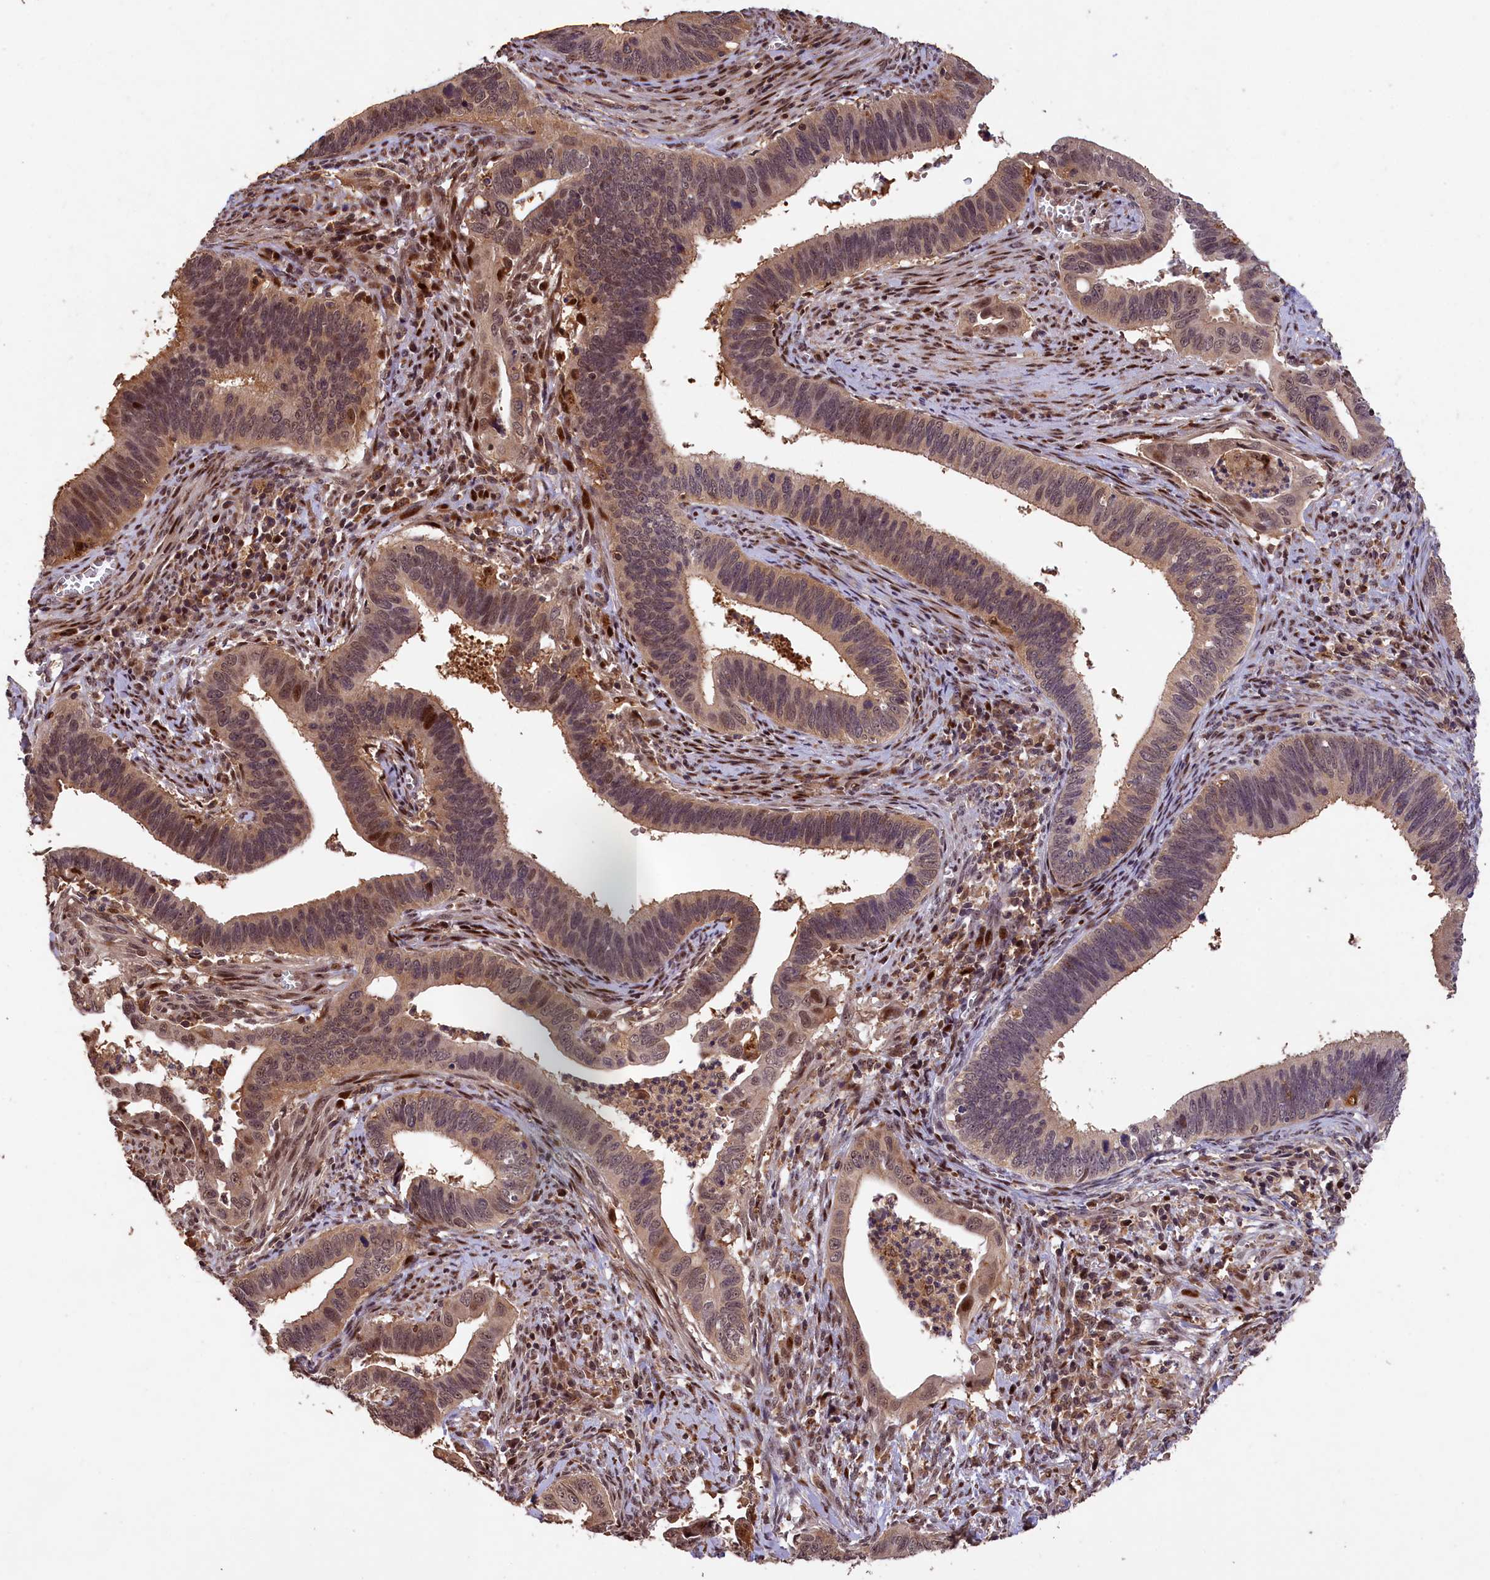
{"staining": {"intensity": "moderate", "quantity": ">75%", "location": "cytoplasmic/membranous,nuclear"}, "tissue": "cervical cancer", "cell_type": "Tumor cells", "image_type": "cancer", "snomed": [{"axis": "morphology", "description": "Adenocarcinoma, NOS"}, {"axis": "topography", "description": "Cervix"}], "caption": "Immunohistochemical staining of human cervical cancer exhibits moderate cytoplasmic/membranous and nuclear protein expression in approximately >75% of tumor cells. The protein of interest is stained brown, and the nuclei are stained in blue (DAB IHC with brightfield microscopy, high magnification).", "gene": "PHAF1", "patient": {"sex": "female", "age": 42}}